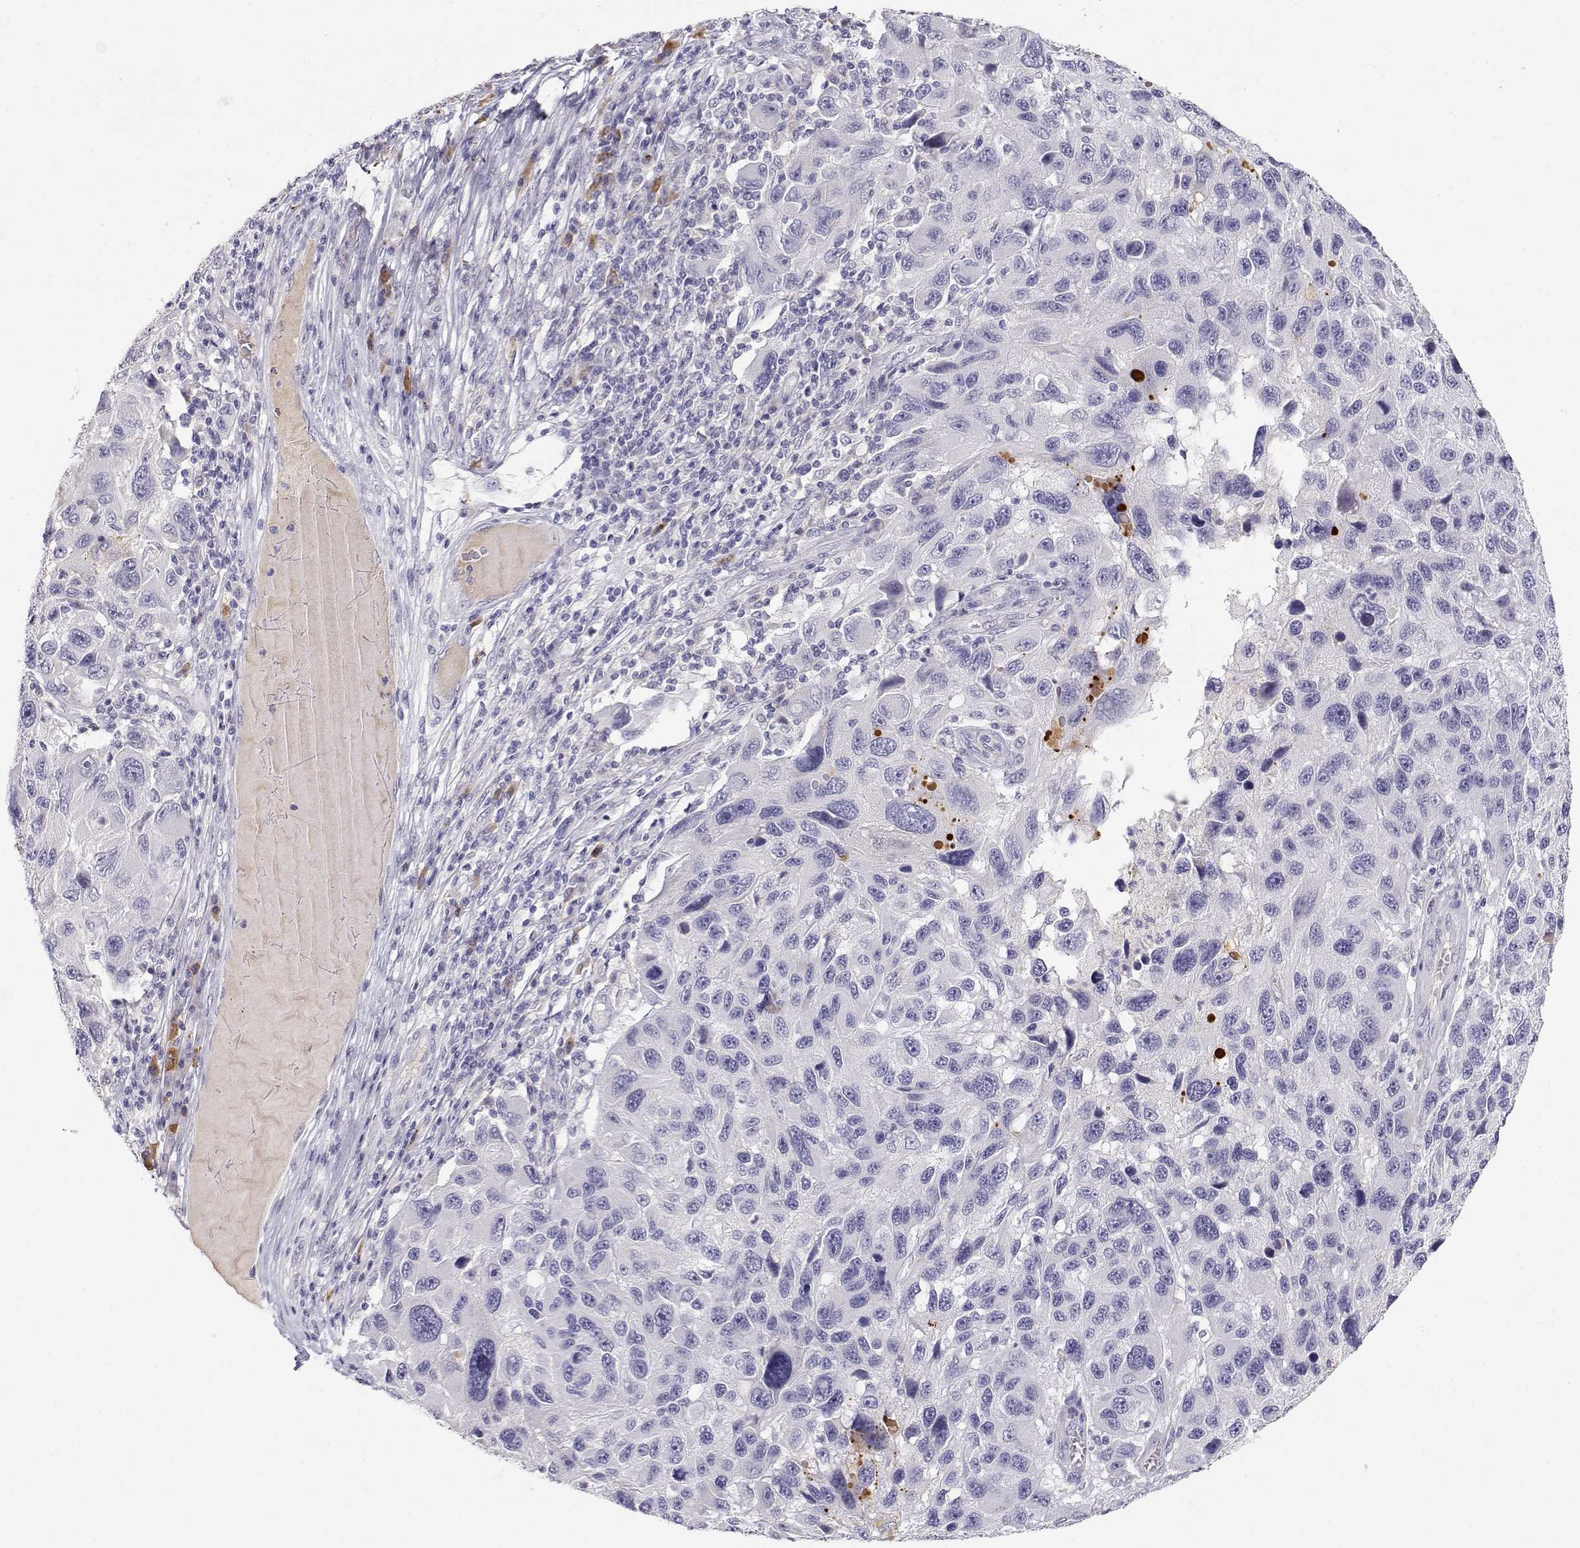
{"staining": {"intensity": "negative", "quantity": "none", "location": "none"}, "tissue": "melanoma", "cell_type": "Tumor cells", "image_type": "cancer", "snomed": [{"axis": "morphology", "description": "Malignant melanoma, NOS"}, {"axis": "topography", "description": "Skin"}], "caption": "Melanoma was stained to show a protein in brown. There is no significant positivity in tumor cells.", "gene": "CDHR1", "patient": {"sex": "male", "age": 53}}